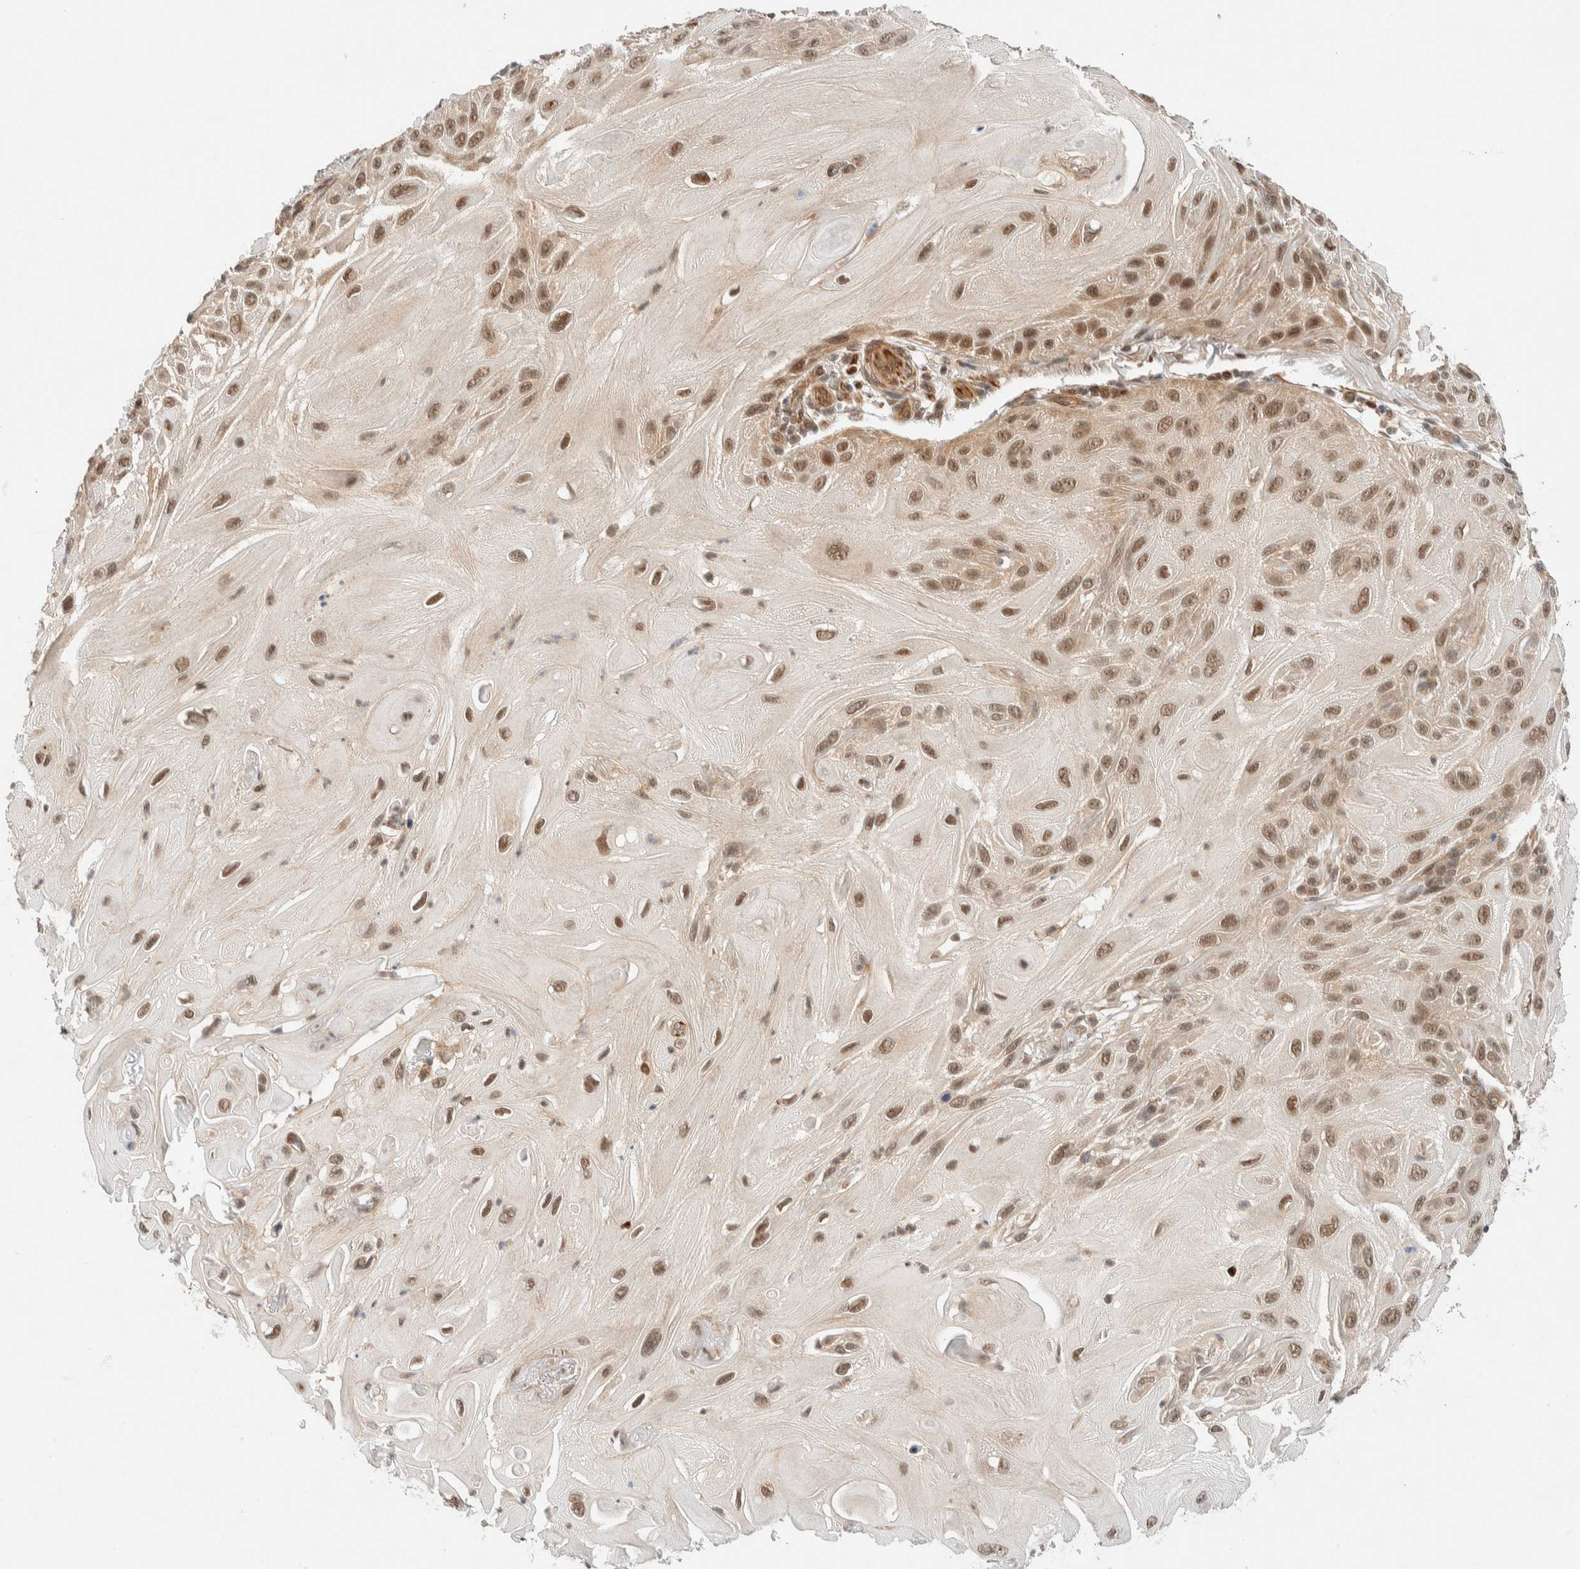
{"staining": {"intensity": "moderate", "quantity": ">75%", "location": "nuclear"}, "tissue": "skin cancer", "cell_type": "Tumor cells", "image_type": "cancer", "snomed": [{"axis": "morphology", "description": "Squamous cell carcinoma, NOS"}, {"axis": "topography", "description": "Skin"}], "caption": "A photomicrograph of human skin cancer stained for a protein exhibits moderate nuclear brown staining in tumor cells.", "gene": "C8orf76", "patient": {"sex": "female", "age": 77}}